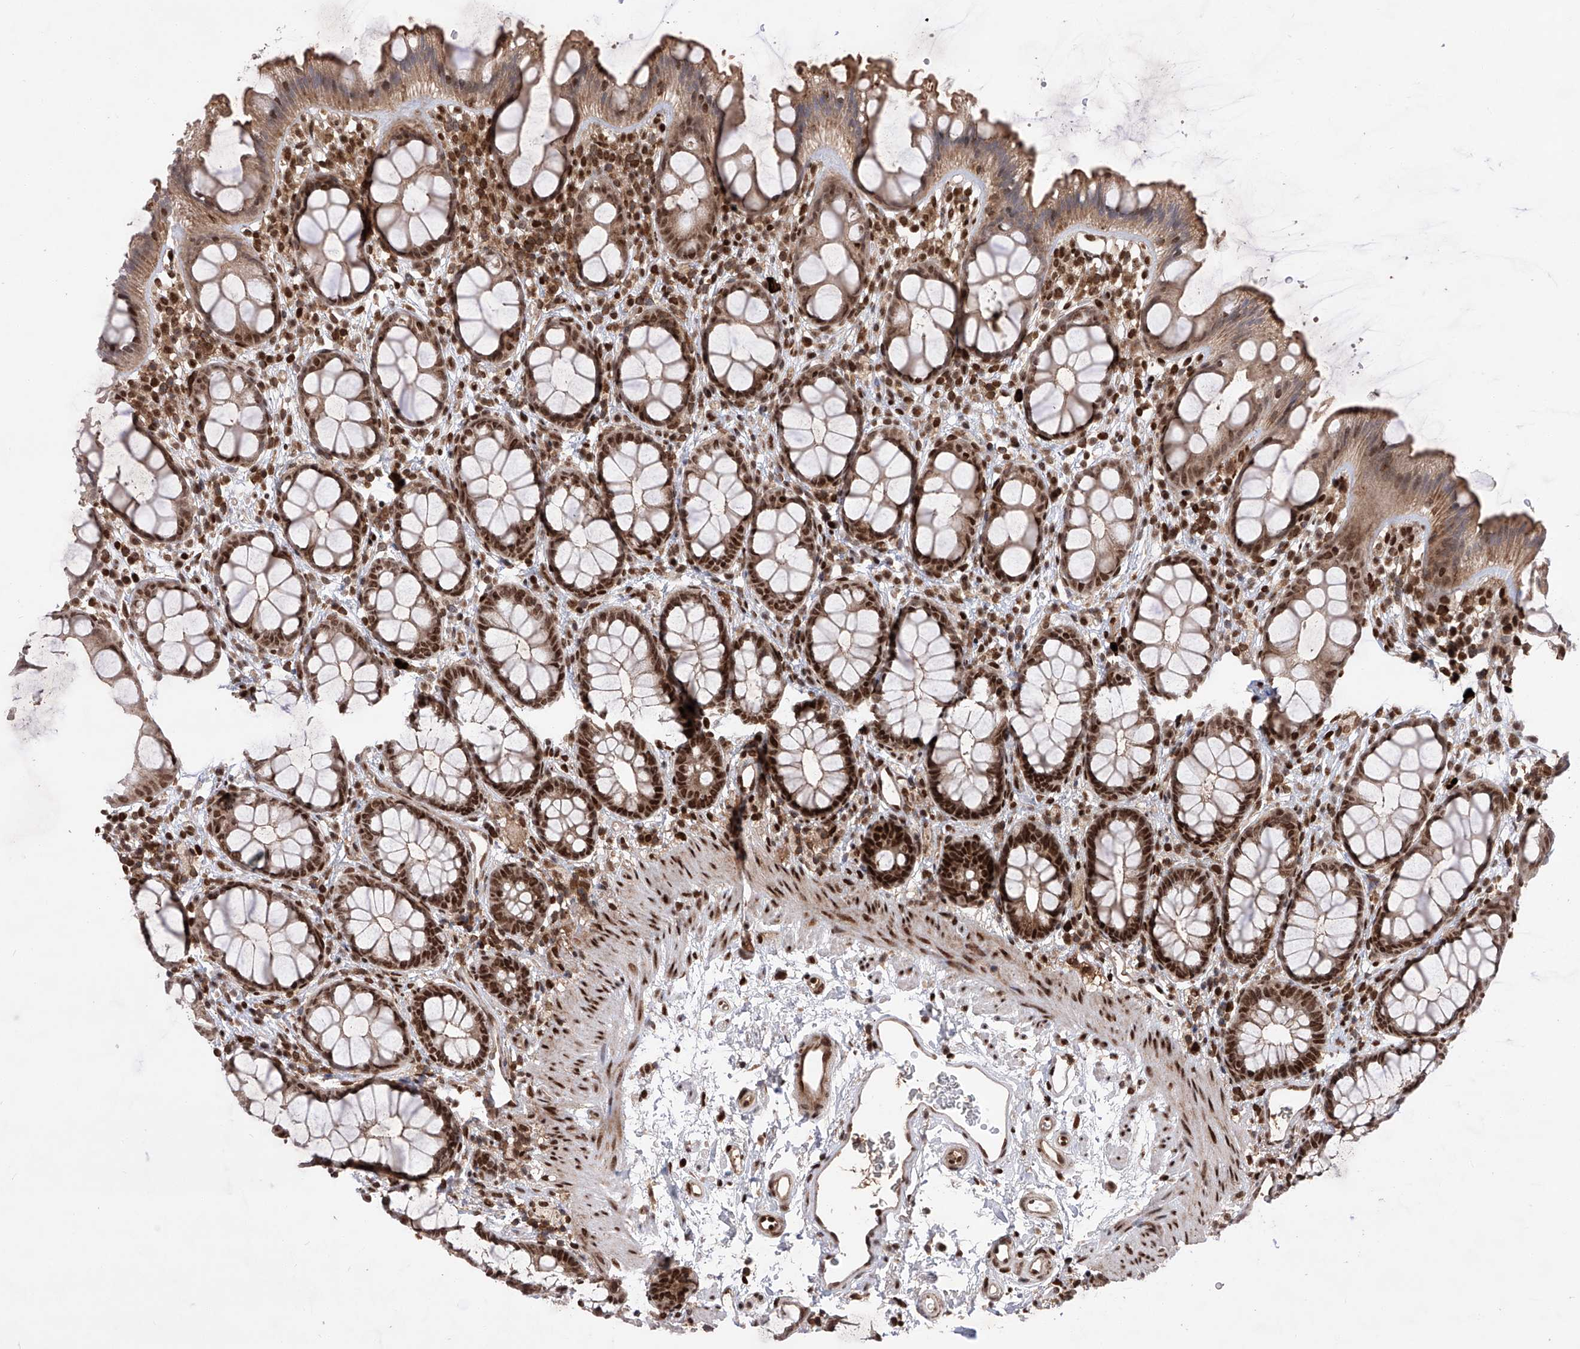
{"staining": {"intensity": "strong", "quantity": "25%-75%", "location": "cytoplasmic/membranous,nuclear"}, "tissue": "rectum", "cell_type": "Glandular cells", "image_type": "normal", "snomed": [{"axis": "morphology", "description": "Normal tissue, NOS"}, {"axis": "topography", "description": "Rectum"}], "caption": "Protein staining of unremarkable rectum exhibits strong cytoplasmic/membranous,nuclear staining in about 25%-75% of glandular cells.", "gene": "ZNF280D", "patient": {"sex": "female", "age": 65}}